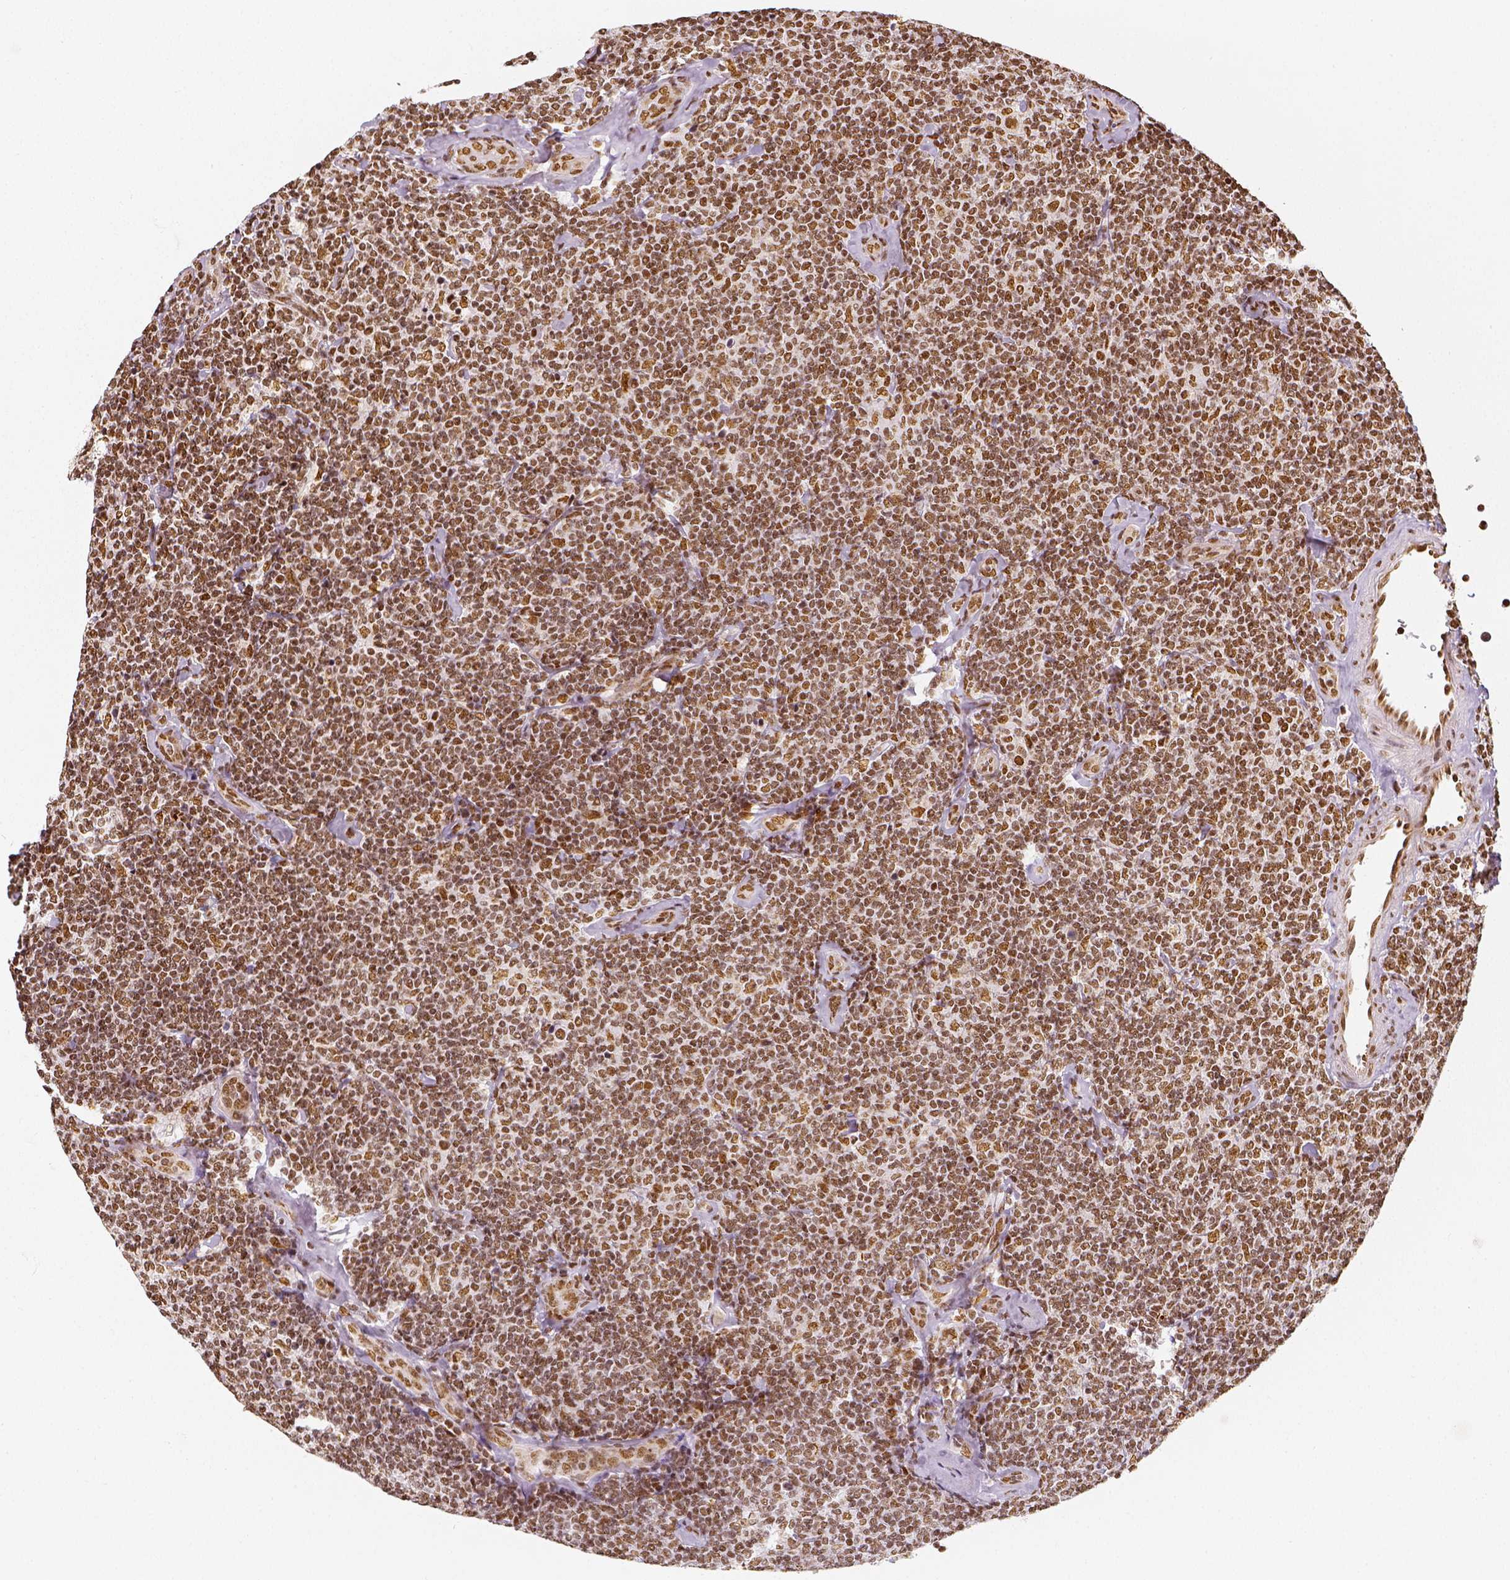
{"staining": {"intensity": "moderate", "quantity": ">75%", "location": "nuclear"}, "tissue": "lymphoma", "cell_type": "Tumor cells", "image_type": "cancer", "snomed": [{"axis": "morphology", "description": "Malignant lymphoma, non-Hodgkin's type, Low grade"}, {"axis": "topography", "description": "Lymph node"}], "caption": "Human lymphoma stained with a protein marker shows moderate staining in tumor cells.", "gene": "KDM5B", "patient": {"sex": "female", "age": 56}}